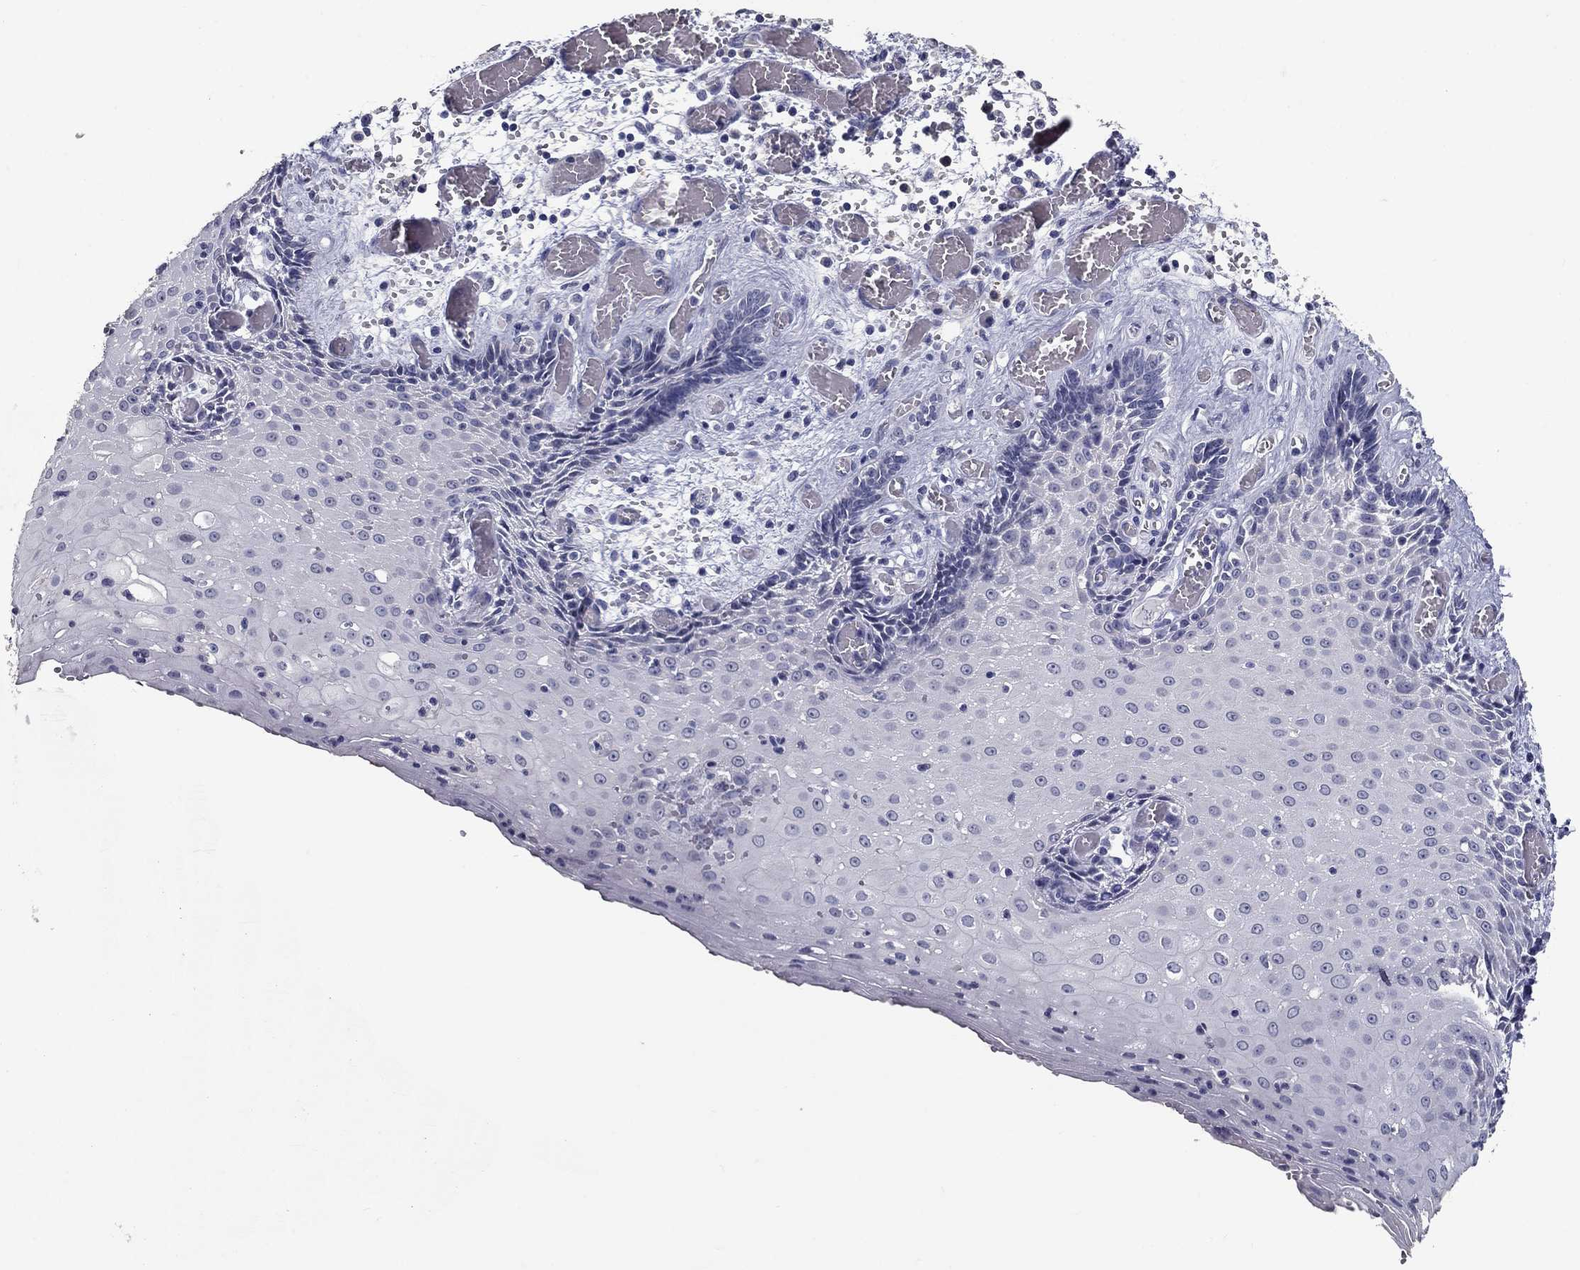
{"staining": {"intensity": "negative", "quantity": "none", "location": "none"}, "tissue": "esophagus", "cell_type": "Squamous epithelial cells", "image_type": "normal", "snomed": [{"axis": "morphology", "description": "Normal tissue, NOS"}, {"axis": "topography", "description": "Esophagus"}], "caption": "A high-resolution micrograph shows immunohistochemistry (IHC) staining of benign esophagus, which displays no significant staining in squamous epithelial cells.", "gene": "POMC", "patient": {"sex": "male", "age": 58}}